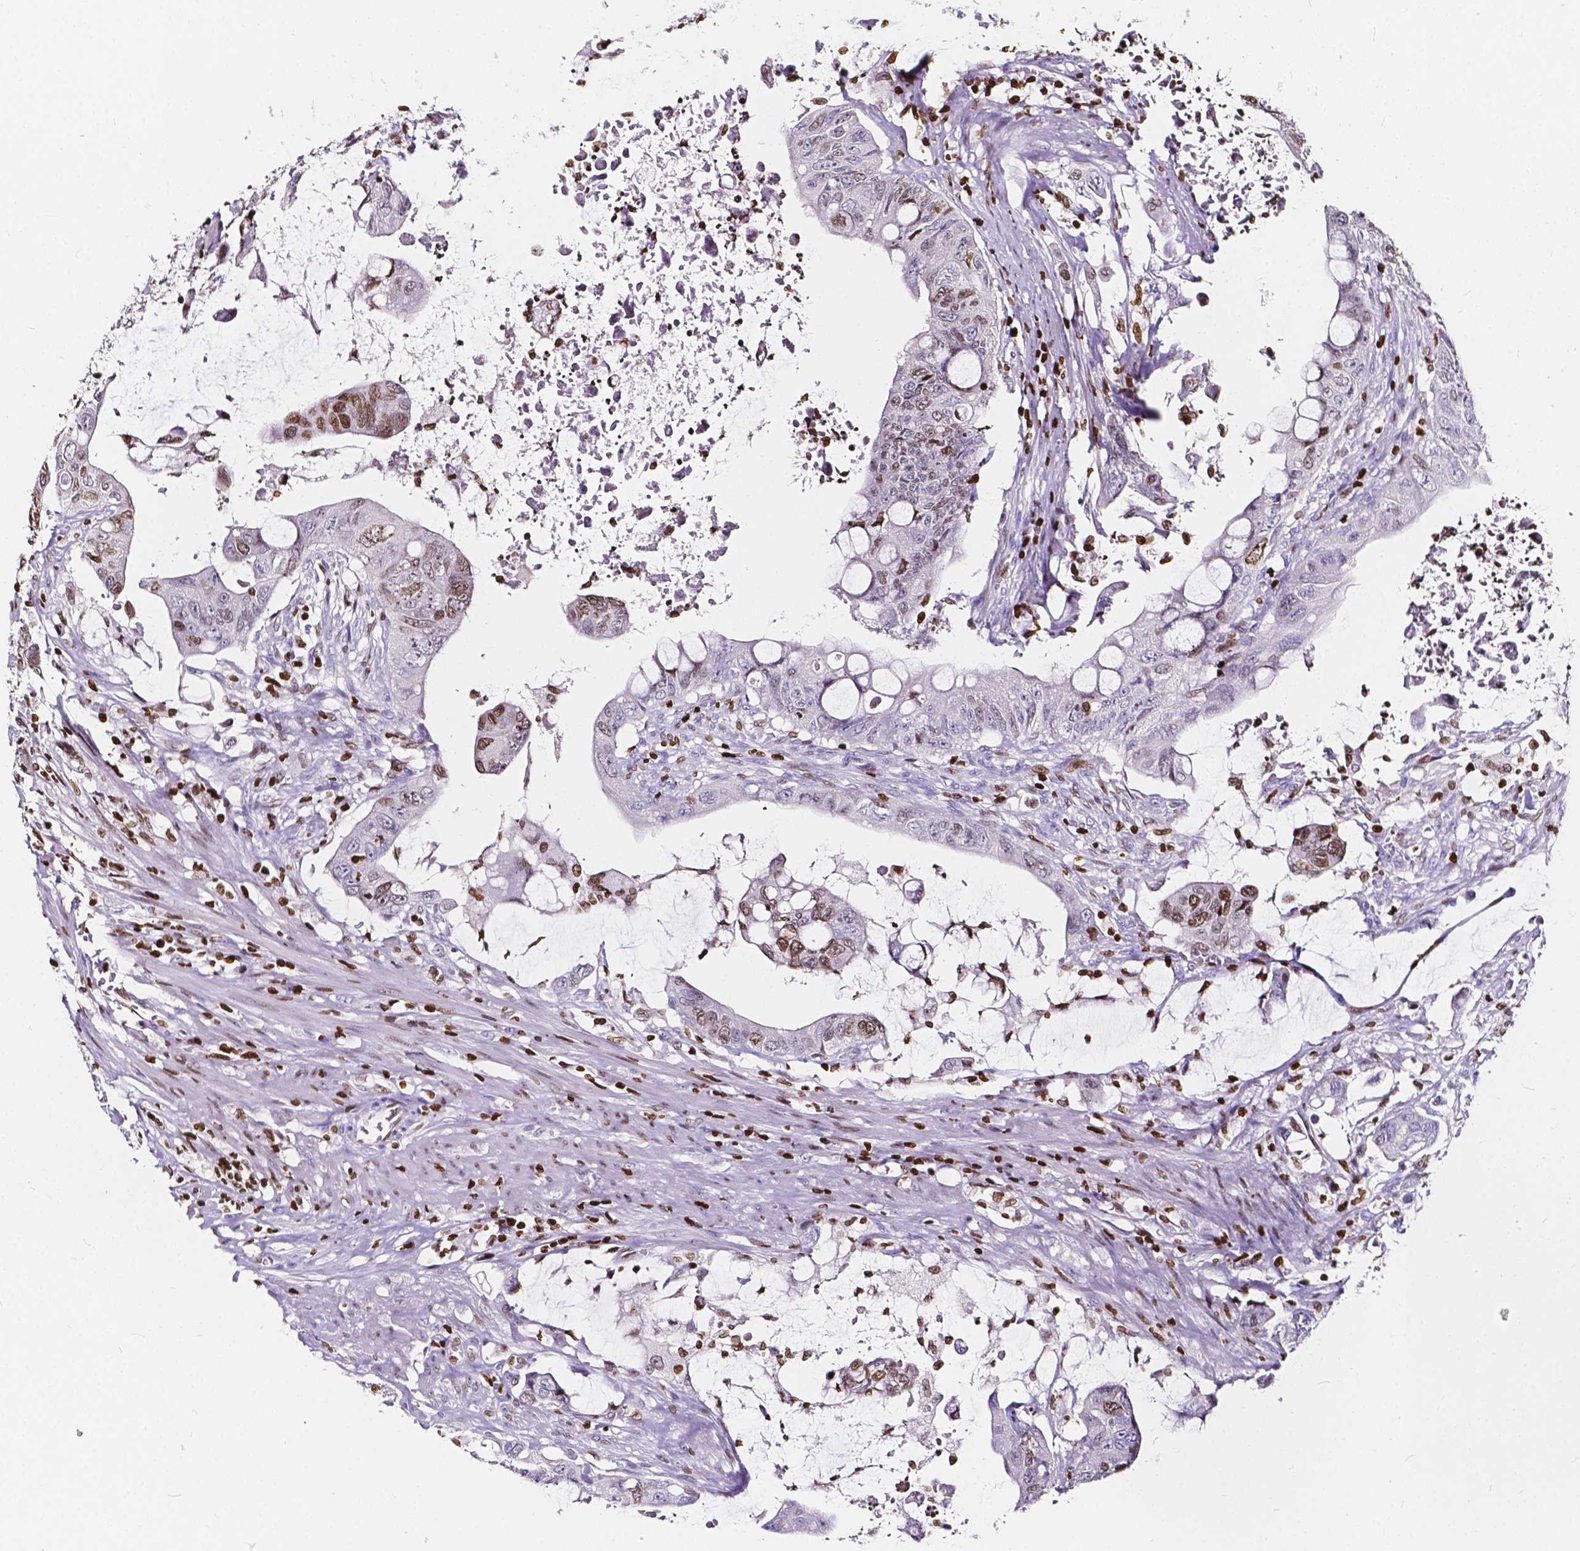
{"staining": {"intensity": "moderate", "quantity": "<25%", "location": "nuclear"}, "tissue": "colorectal cancer", "cell_type": "Tumor cells", "image_type": "cancer", "snomed": [{"axis": "morphology", "description": "Adenocarcinoma, NOS"}, {"axis": "topography", "description": "Colon"}], "caption": "A brown stain shows moderate nuclear expression of a protein in colorectal cancer tumor cells.", "gene": "CBY3", "patient": {"sex": "male", "age": 57}}